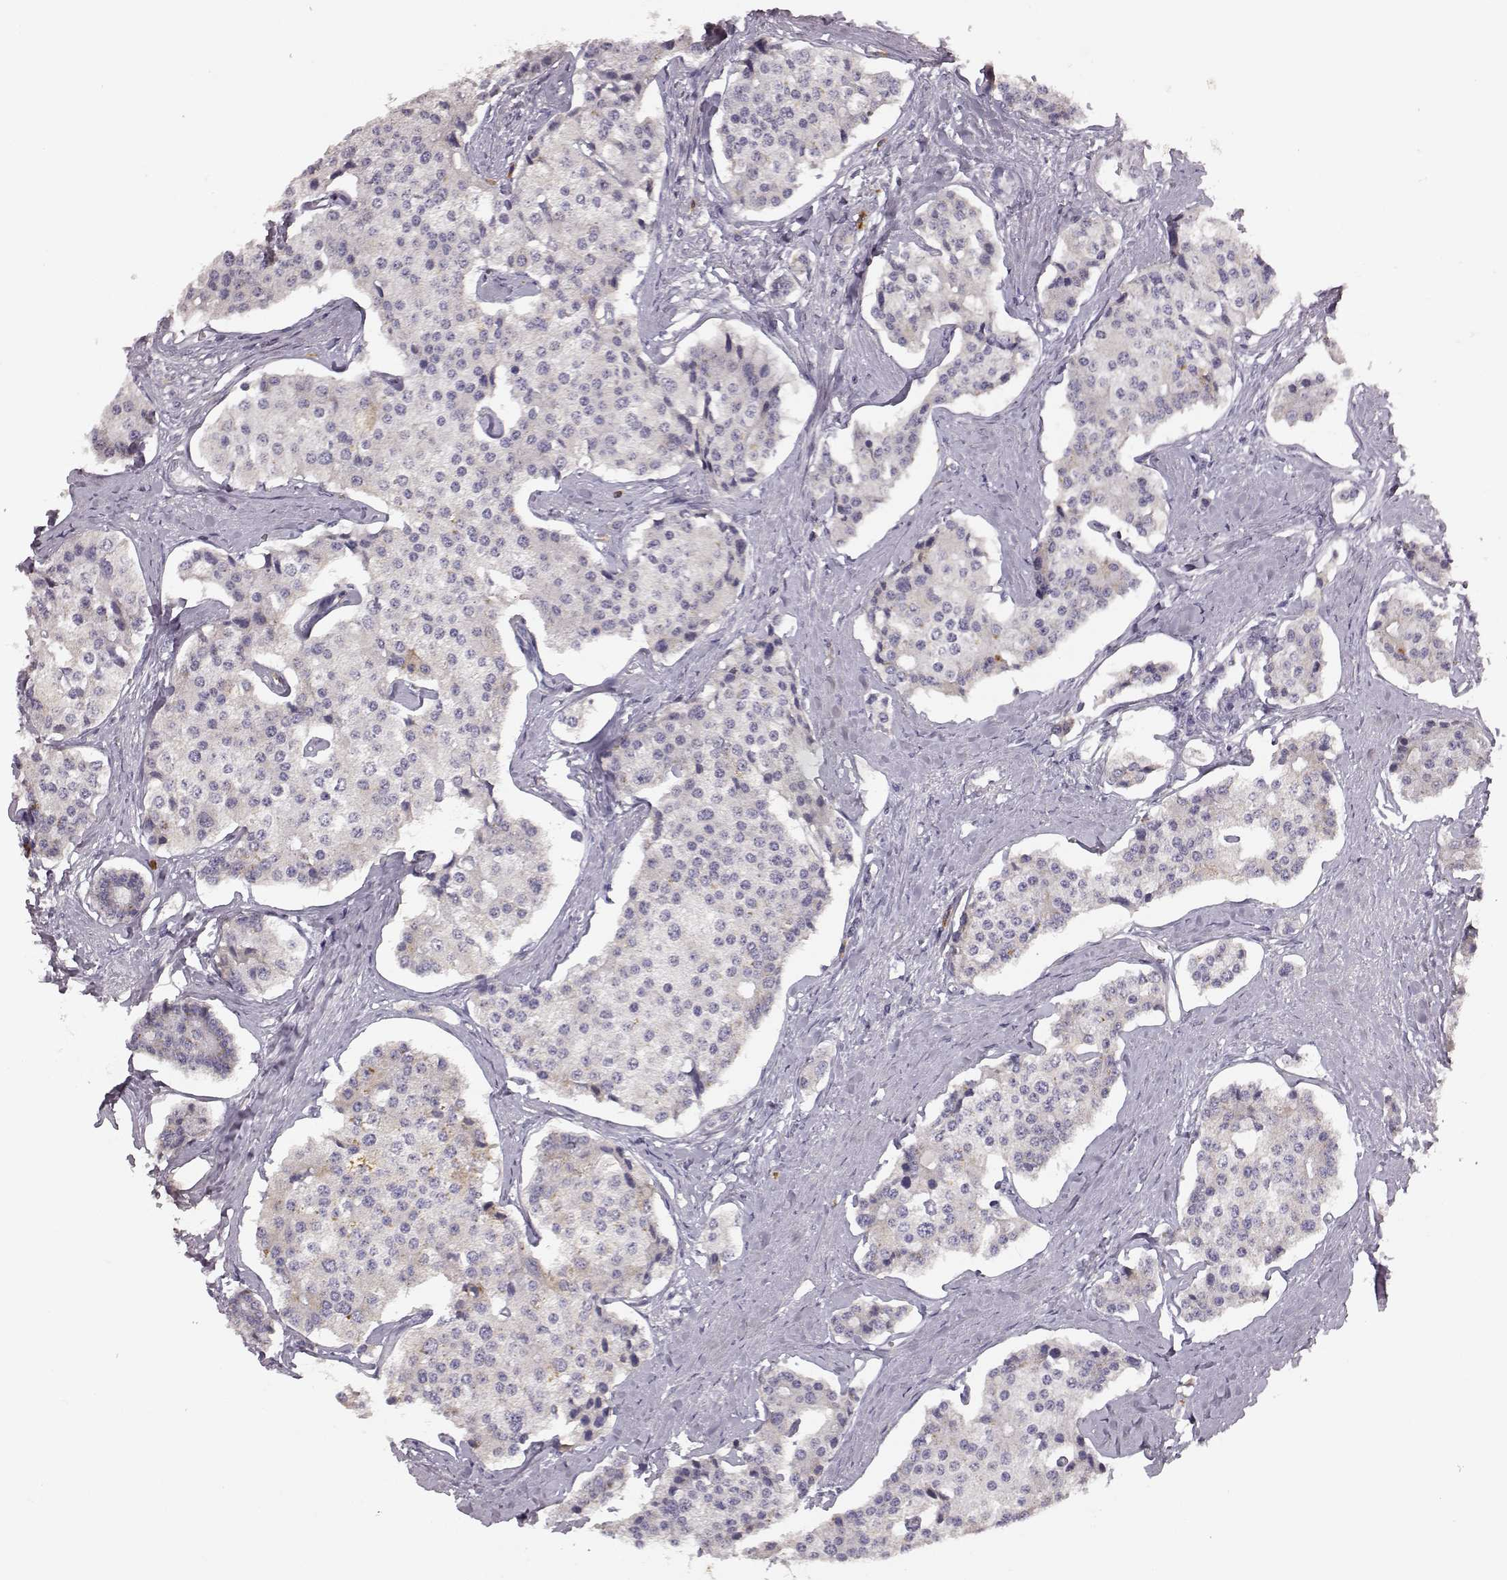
{"staining": {"intensity": "weak", "quantity": "<25%", "location": "cytoplasmic/membranous"}, "tissue": "carcinoid", "cell_type": "Tumor cells", "image_type": "cancer", "snomed": [{"axis": "morphology", "description": "Carcinoid, malignant, NOS"}, {"axis": "topography", "description": "Small intestine"}], "caption": "Immunohistochemistry (IHC) of human carcinoid shows no positivity in tumor cells.", "gene": "GHR", "patient": {"sex": "female", "age": 65}}